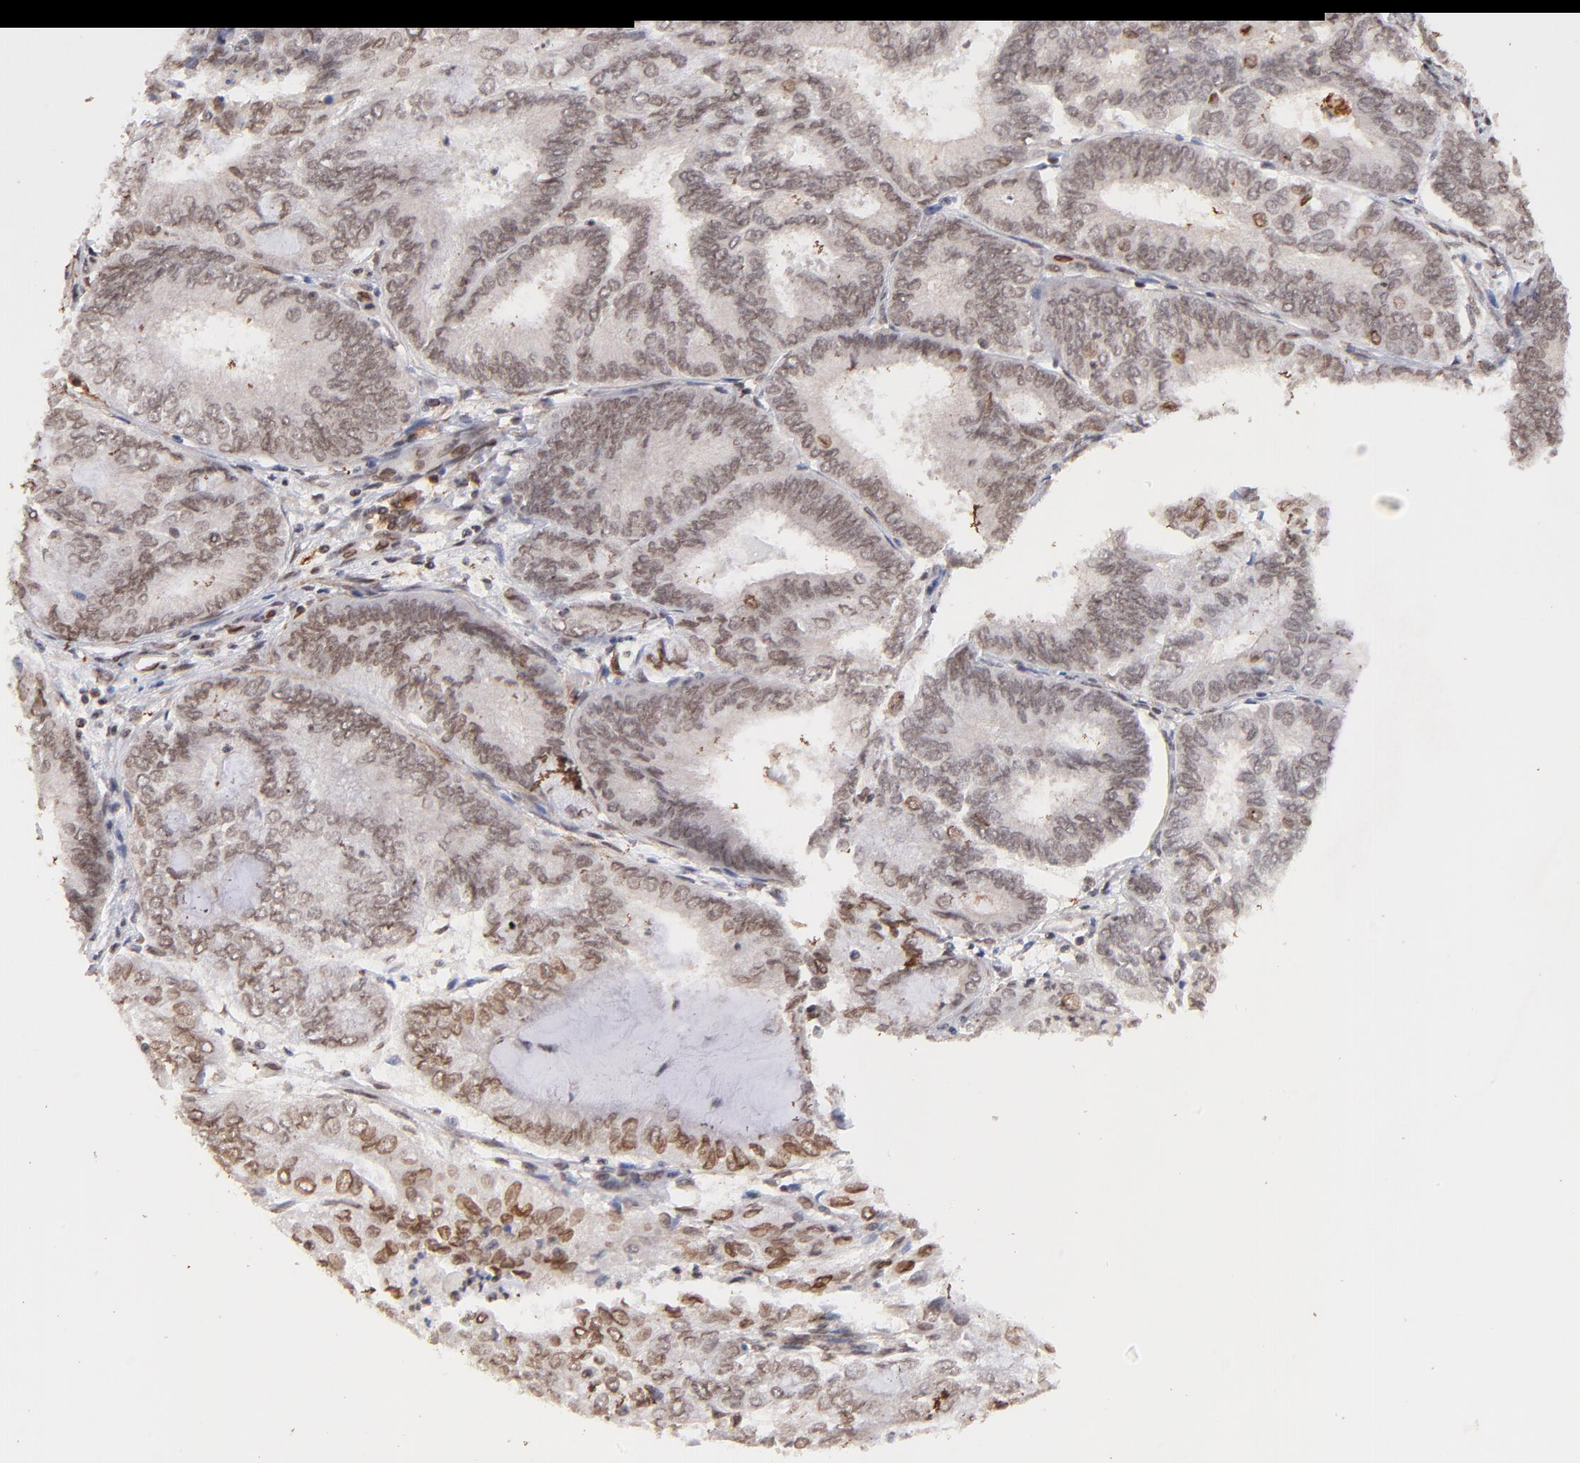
{"staining": {"intensity": "weak", "quantity": "25%-75%", "location": "cytoplasmic/membranous,nuclear"}, "tissue": "endometrial cancer", "cell_type": "Tumor cells", "image_type": "cancer", "snomed": [{"axis": "morphology", "description": "Adenocarcinoma, NOS"}, {"axis": "topography", "description": "Endometrium"}], "caption": "Endometrial cancer (adenocarcinoma) stained with a brown dye displays weak cytoplasmic/membranous and nuclear positive staining in approximately 25%-75% of tumor cells.", "gene": "ZFP92", "patient": {"sex": "female", "age": 59}}